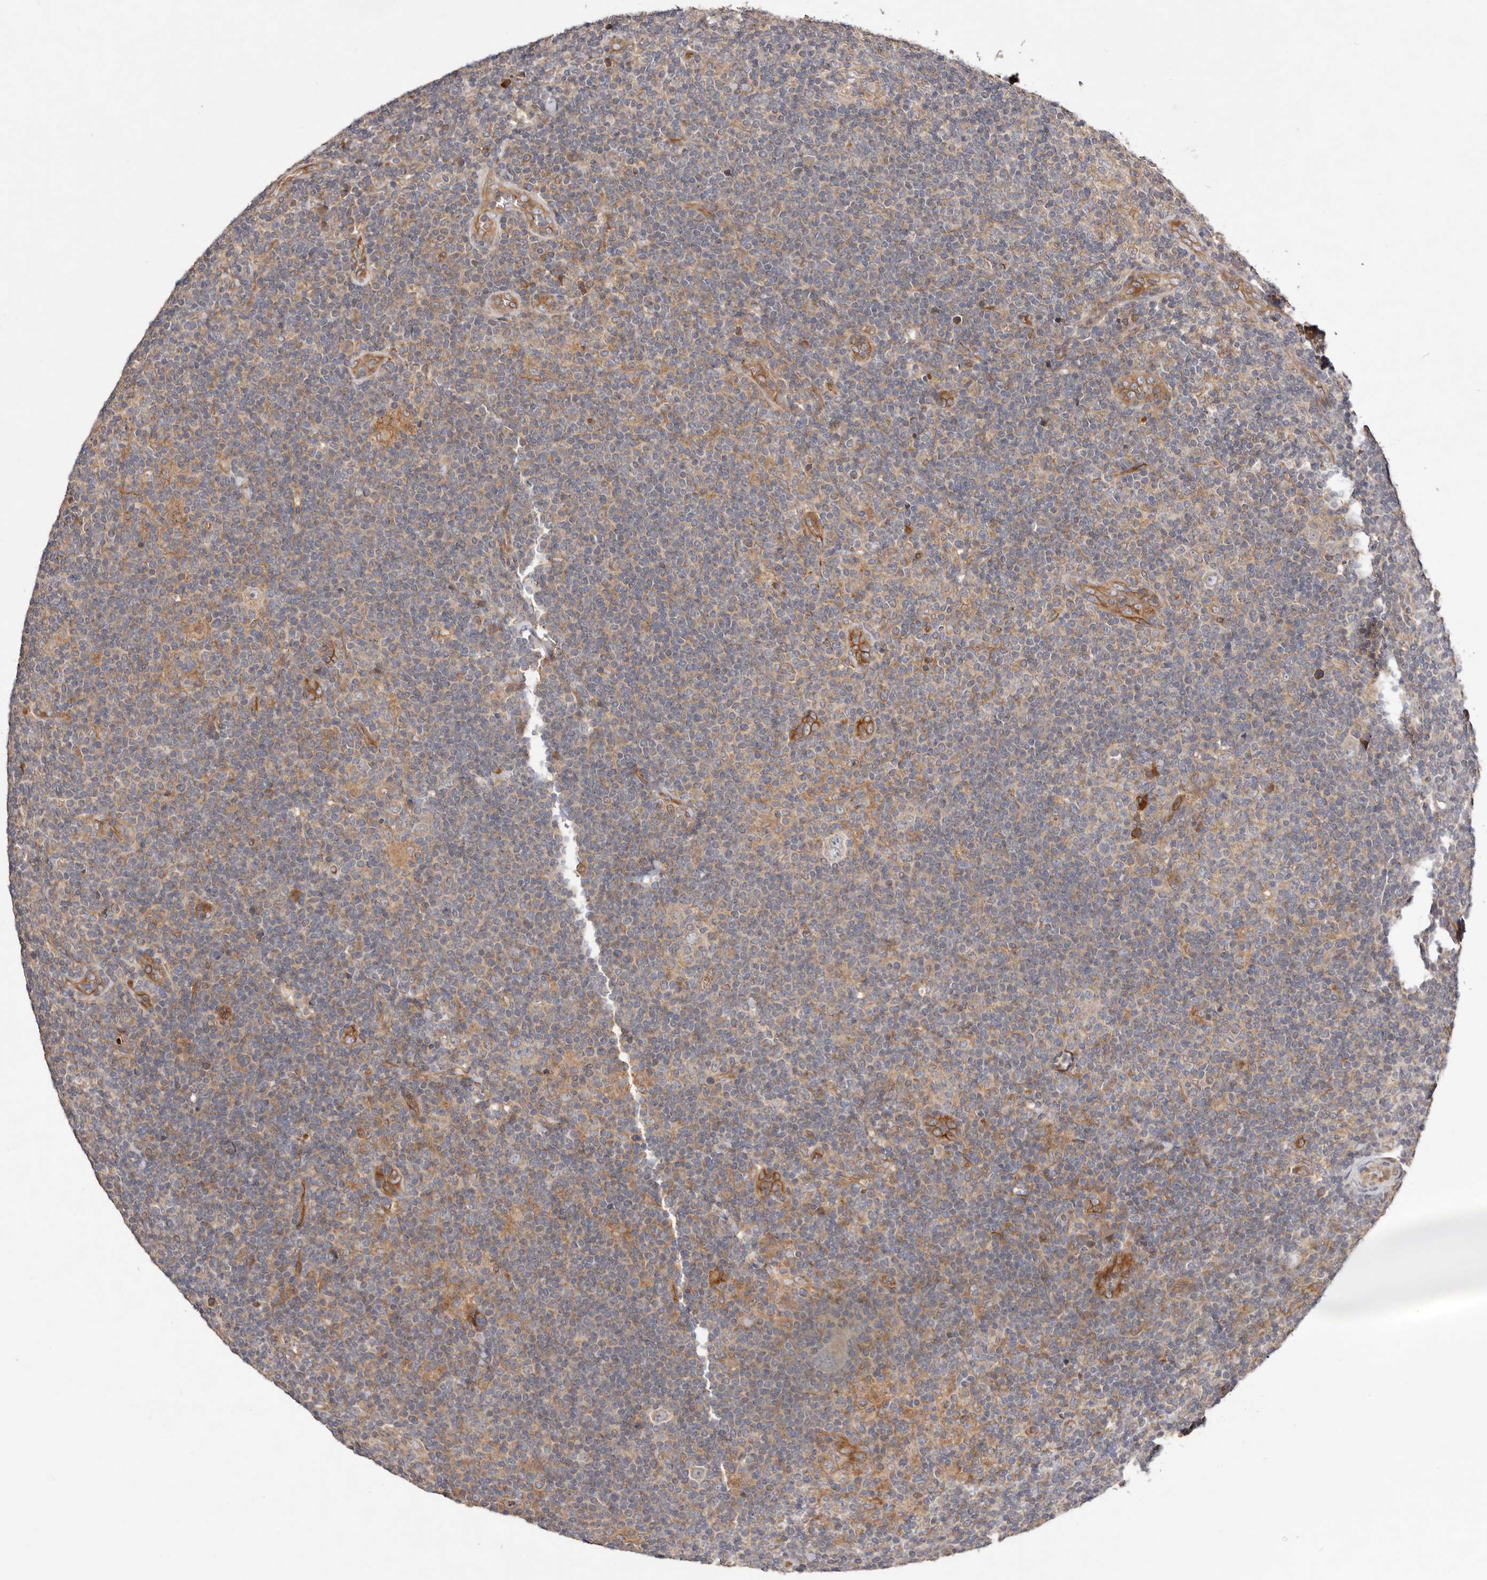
{"staining": {"intensity": "weak", "quantity": "25%-75%", "location": "cytoplasmic/membranous"}, "tissue": "lymphoma", "cell_type": "Tumor cells", "image_type": "cancer", "snomed": [{"axis": "morphology", "description": "Hodgkin's disease, NOS"}, {"axis": "topography", "description": "Lymph node"}], "caption": "Human Hodgkin's disease stained for a protein (brown) exhibits weak cytoplasmic/membranous positive positivity in approximately 25%-75% of tumor cells.", "gene": "MACF1", "patient": {"sex": "female", "age": 57}}